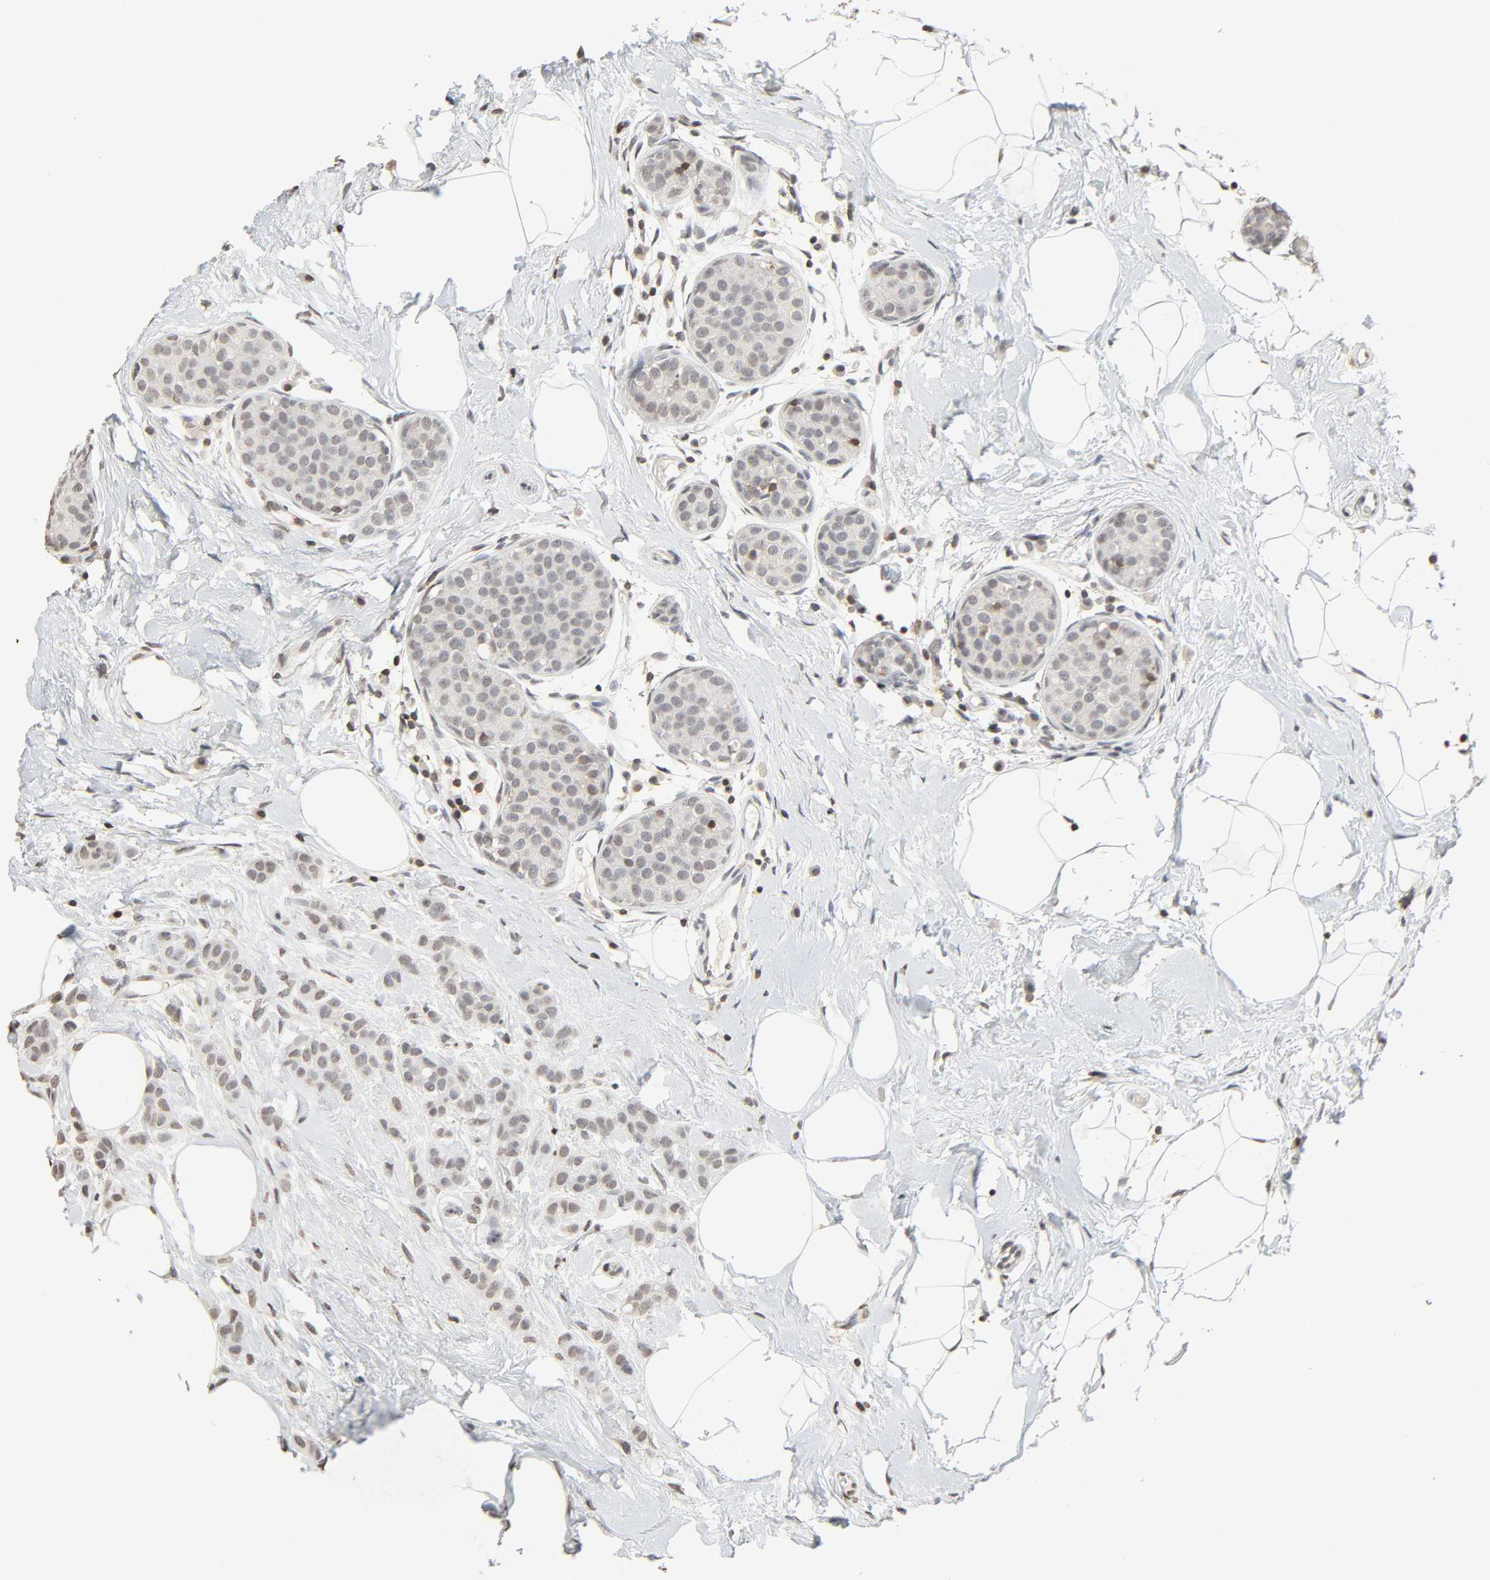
{"staining": {"intensity": "weak", "quantity": "<25%", "location": "nuclear"}, "tissue": "breast cancer", "cell_type": "Tumor cells", "image_type": "cancer", "snomed": [{"axis": "morphology", "description": "Lobular carcinoma, in situ"}, {"axis": "morphology", "description": "Lobular carcinoma"}, {"axis": "topography", "description": "Breast"}], "caption": "High power microscopy histopathology image of an immunohistochemistry (IHC) photomicrograph of breast cancer (lobular carcinoma), revealing no significant staining in tumor cells. Brightfield microscopy of immunohistochemistry (IHC) stained with DAB (brown) and hematoxylin (blue), captured at high magnification.", "gene": "STK4", "patient": {"sex": "female", "age": 41}}